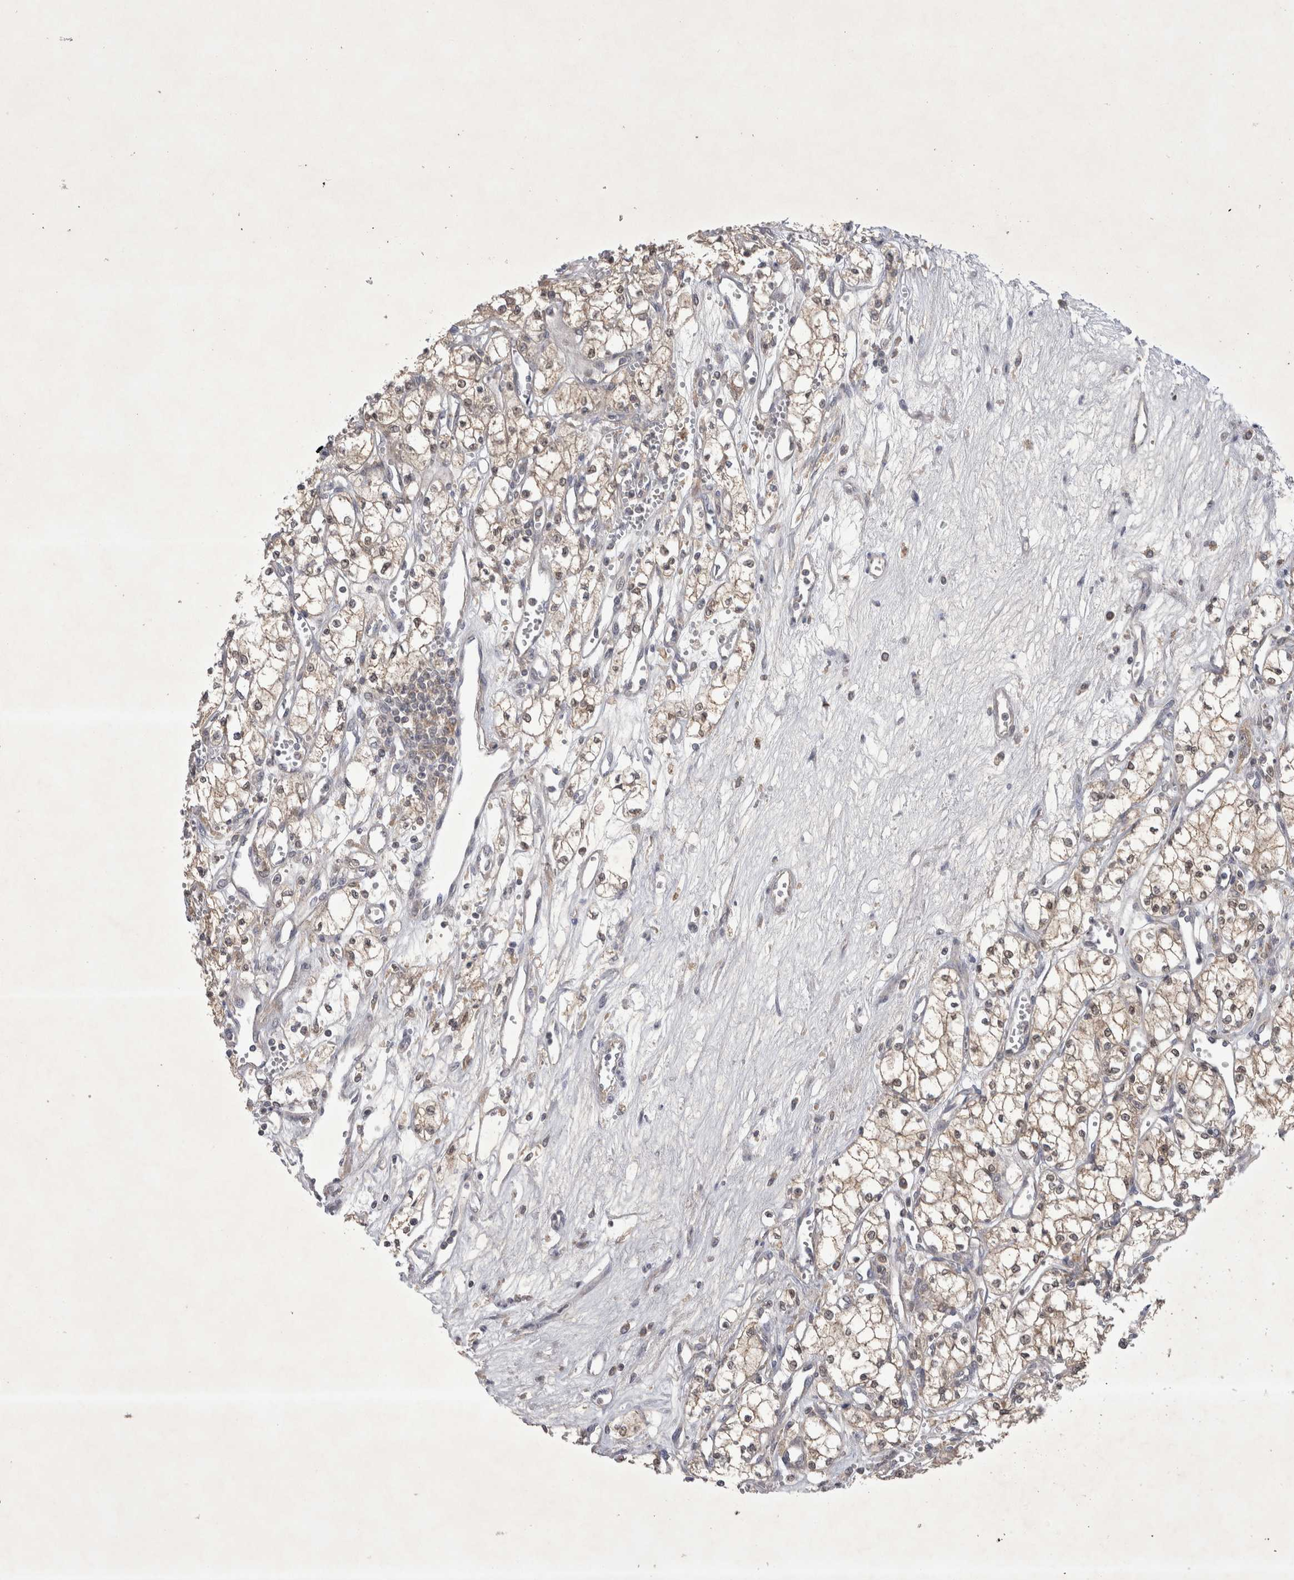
{"staining": {"intensity": "weak", "quantity": ">75%", "location": "cytoplasmic/membranous"}, "tissue": "renal cancer", "cell_type": "Tumor cells", "image_type": "cancer", "snomed": [{"axis": "morphology", "description": "Adenocarcinoma, NOS"}, {"axis": "topography", "description": "Kidney"}], "caption": "Immunohistochemical staining of human adenocarcinoma (renal) demonstrates low levels of weak cytoplasmic/membranous positivity in about >75% of tumor cells.", "gene": "SRD5A3", "patient": {"sex": "male", "age": 59}}